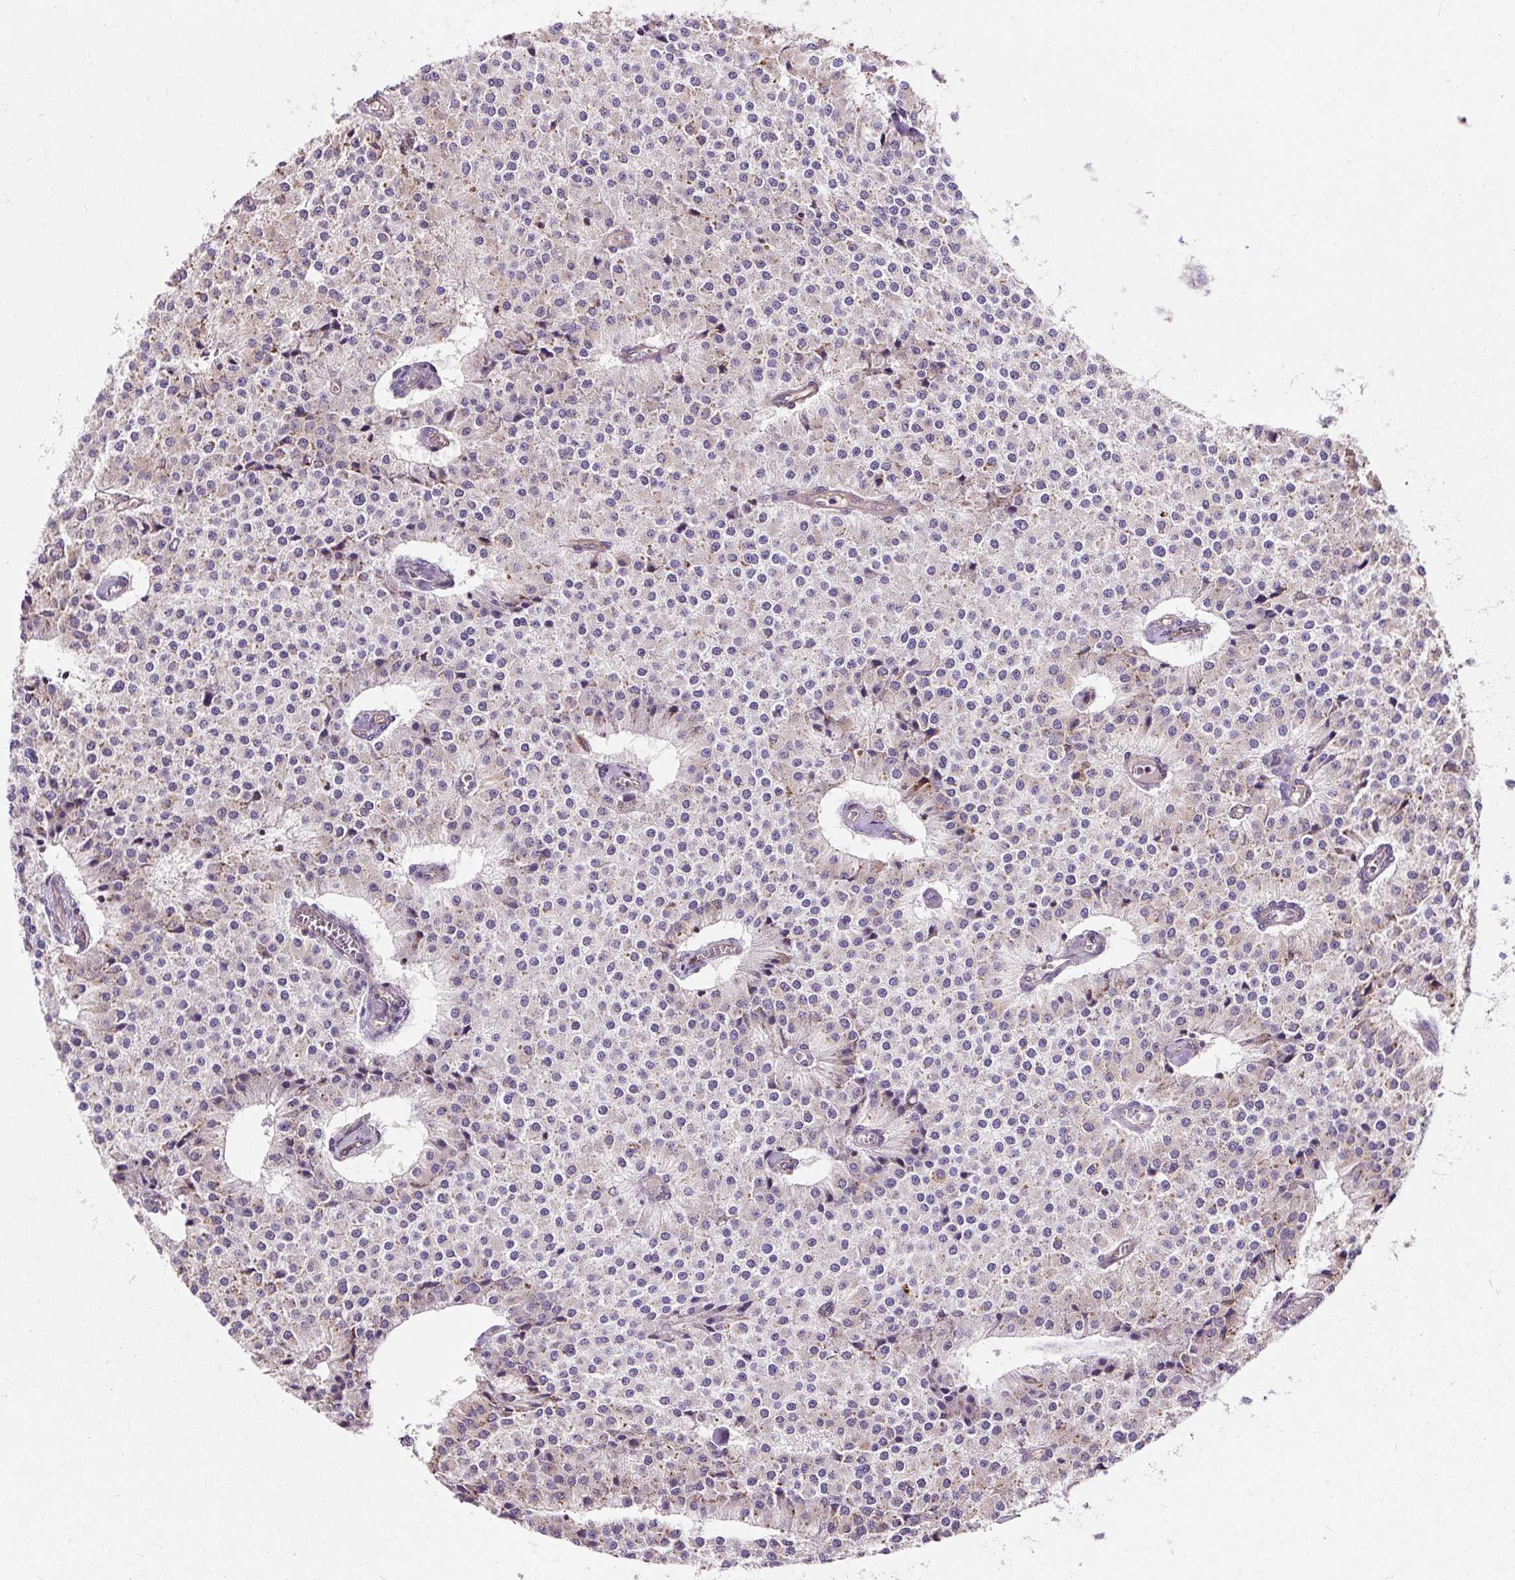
{"staining": {"intensity": "weak", "quantity": "<25%", "location": "cytoplasmic/membranous"}, "tissue": "carcinoid", "cell_type": "Tumor cells", "image_type": "cancer", "snomed": [{"axis": "morphology", "description": "Carcinoid, malignant, NOS"}, {"axis": "topography", "description": "Colon"}], "caption": "This photomicrograph is of carcinoid stained with IHC to label a protein in brown with the nuclei are counter-stained blue. There is no staining in tumor cells. Nuclei are stained in blue.", "gene": "PCDHGB3", "patient": {"sex": "female", "age": 52}}